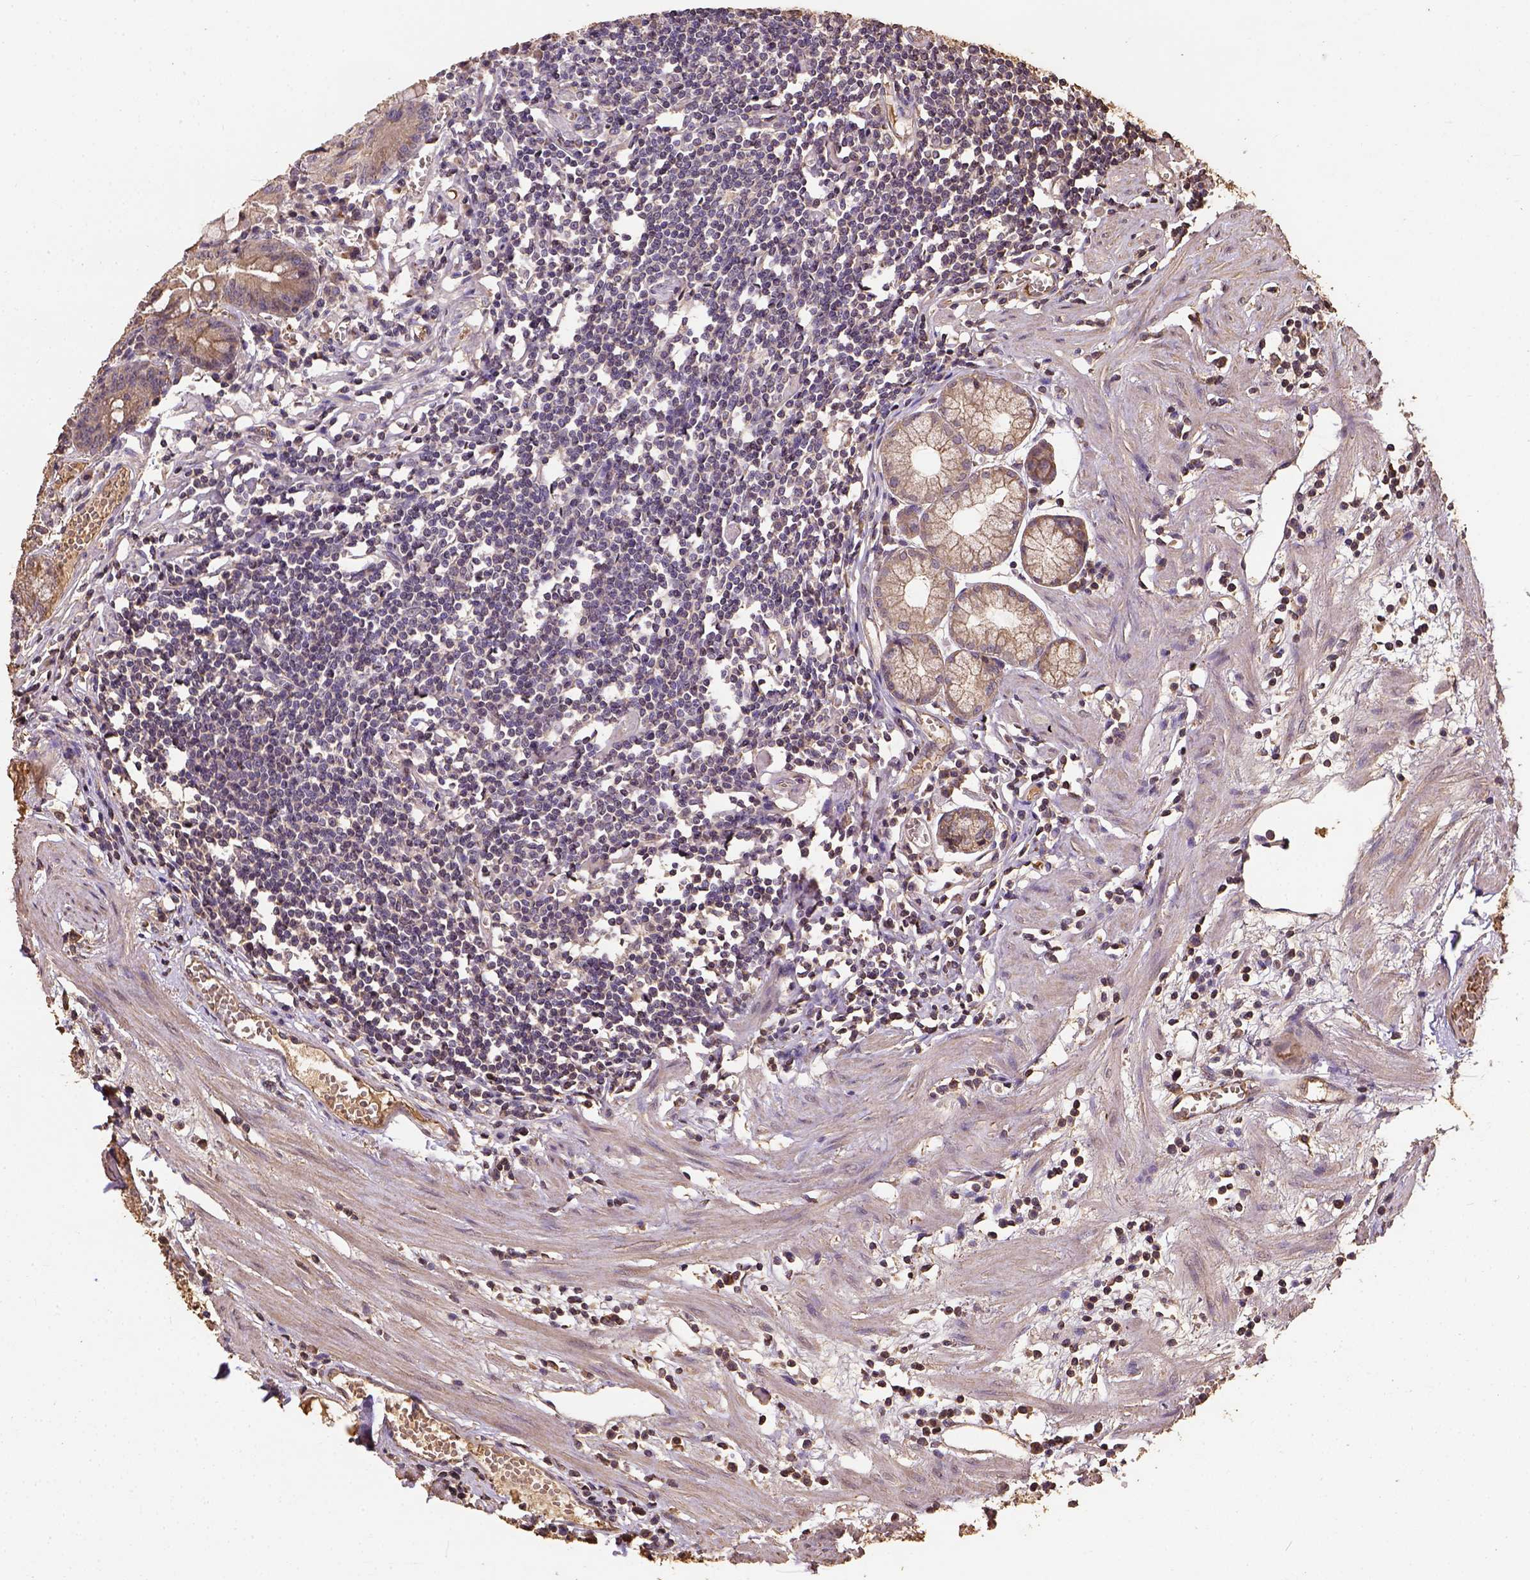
{"staining": {"intensity": "moderate", "quantity": "25%-75%", "location": "cytoplasmic/membranous"}, "tissue": "stomach", "cell_type": "Glandular cells", "image_type": "normal", "snomed": [{"axis": "morphology", "description": "Normal tissue, NOS"}, {"axis": "topography", "description": "Stomach"}], "caption": "IHC (DAB) staining of unremarkable human stomach demonstrates moderate cytoplasmic/membranous protein staining in approximately 25%-75% of glandular cells.", "gene": "ATP1B3", "patient": {"sex": "male", "age": 55}}